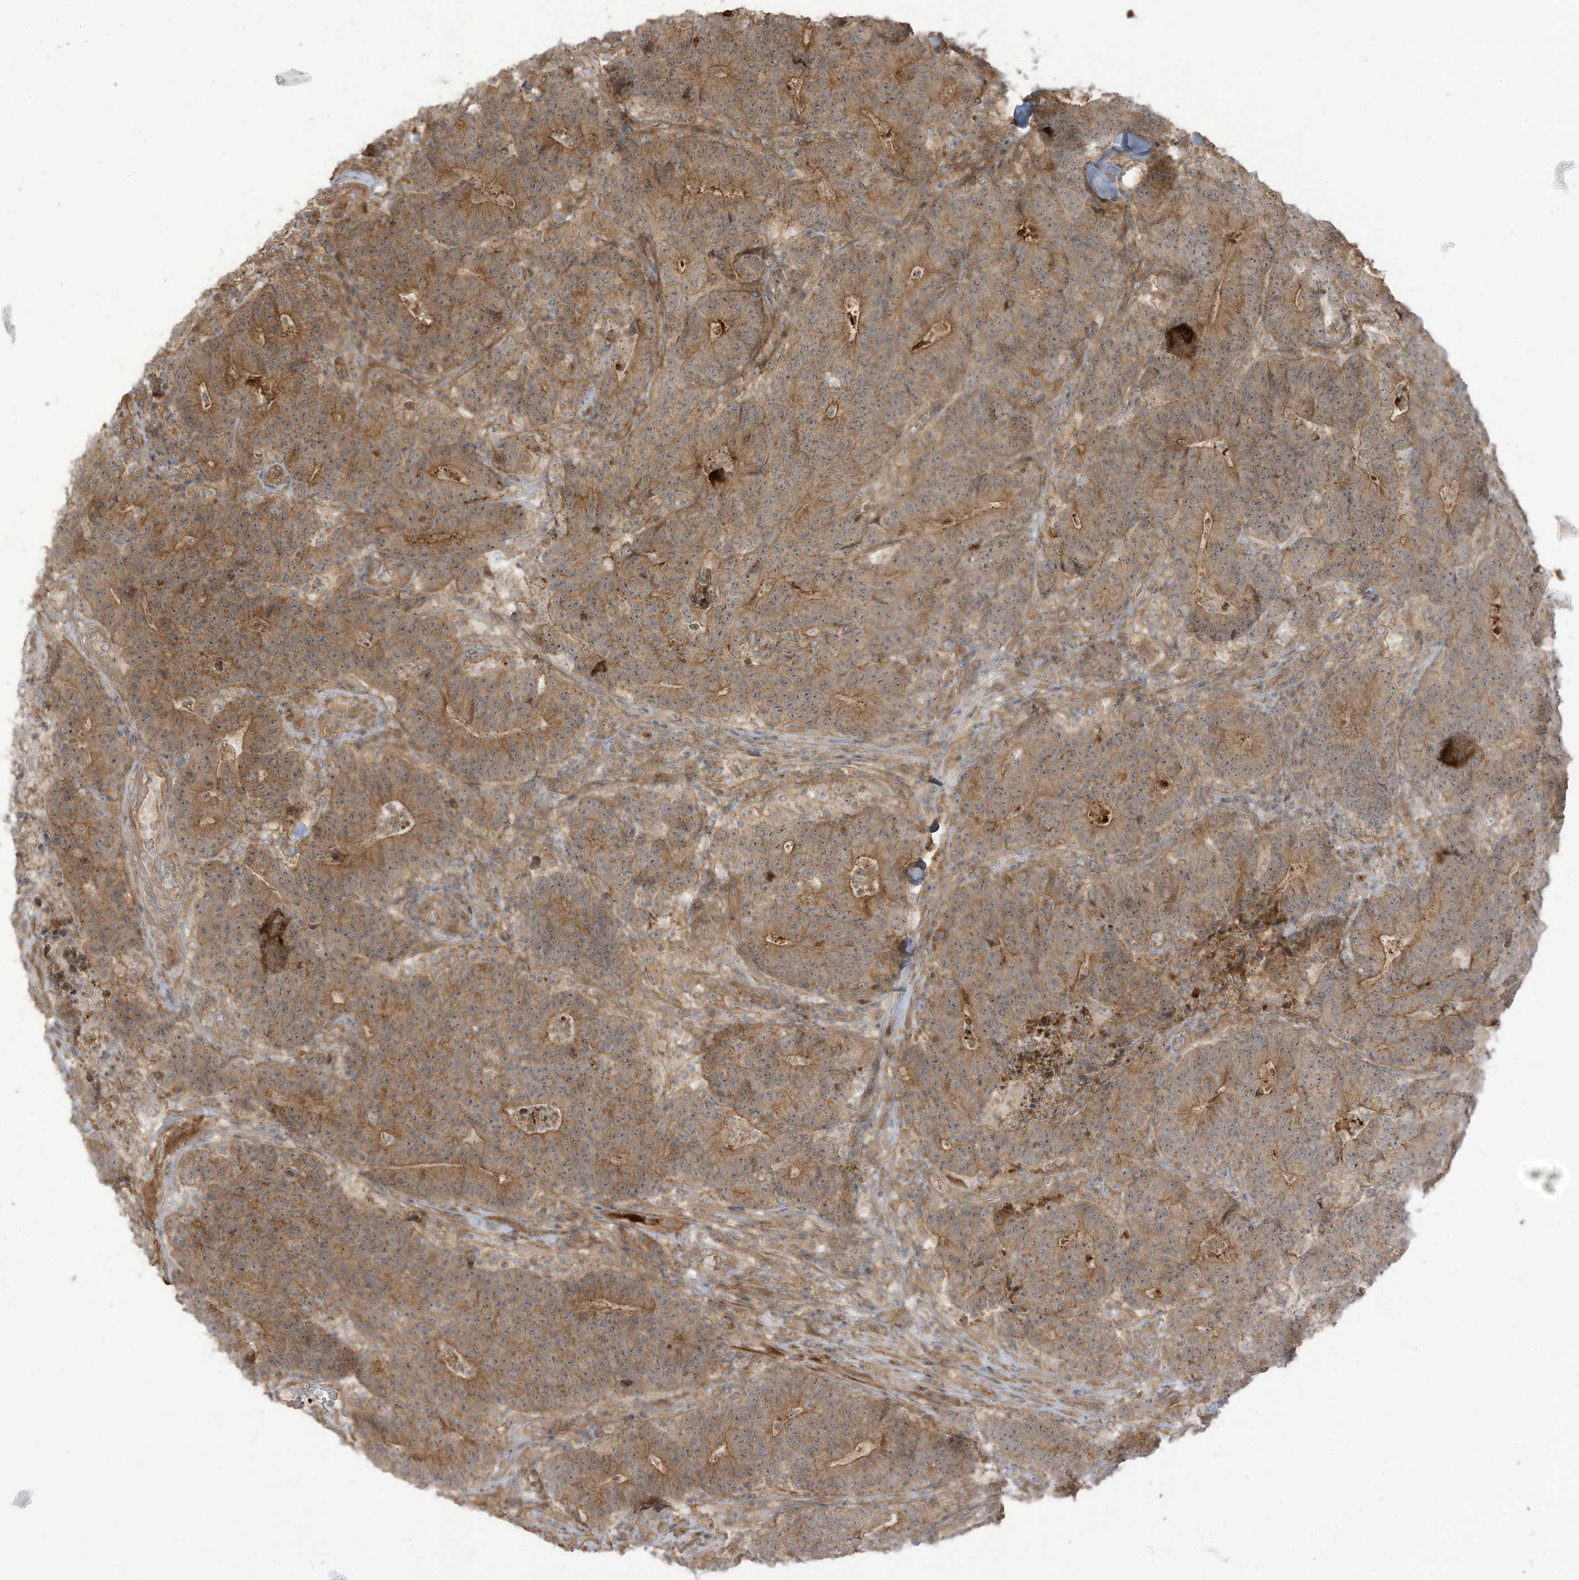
{"staining": {"intensity": "moderate", "quantity": ">75%", "location": "cytoplasmic/membranous"}, "tissue": "colorectal cancer", "cell_type": "Tumor cells", "image_type": "cancer", "snomed": [{"axis": "morphology", "description": "Normal tissue, NOS"}, {"axis": "morphology", "description": "Adenocarcinoma, NOS"}, {"axis": "topography", "description": "Colon"}], "caption": "There is medium levels of moderate cytoplasmic/membranous staining in tumor cells of adenocarcinoma (colorectal), as demonstrated by immunohistochemical staining (brown color).", "gene": "ENTR1", "patient": {"sex": "female", "age": 75}}